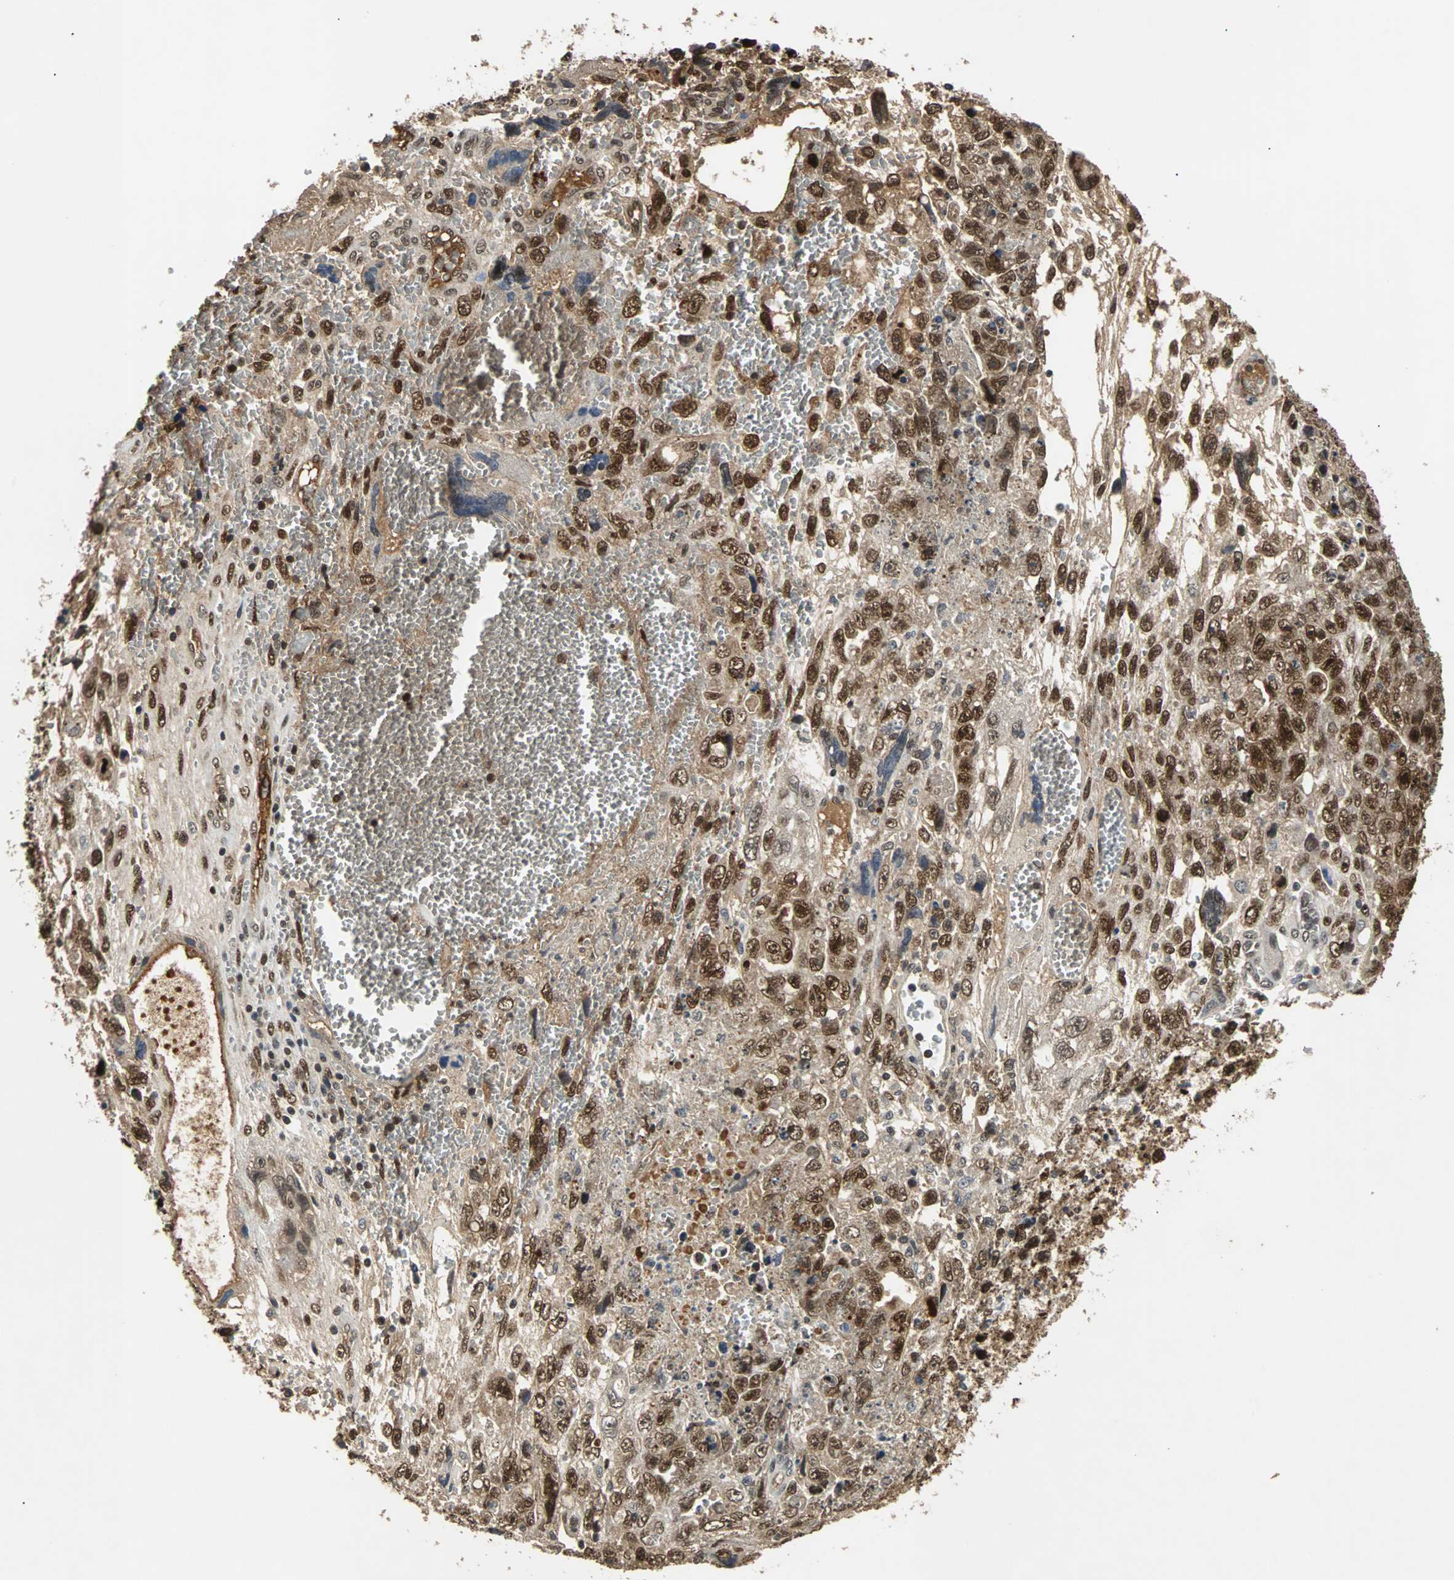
{"staining": {"intensity": "strong", "quantity": ">75%", "location": "cytoplasmic/membranous,nuclear"}, "tissue": "testis cancer", "cell_type": "Tumor cells", "image_type": "cancer", "snomed": [{"axis": "morphology", "description": "Carcinoma, Embryonal, NOS"}, {"axis": "topography", "description": "Testis"}], "caption": "An IHC photomicrograph of tumor tissue is shown. Protein staining in brown highlights strong cytoplasmic/membranous and nuclear positivity in testis cancer within tumor cells. (Brightfield microscopy of DAB IHC at high magnification).", "gene": "PHC1", "patient": {"sex": "male", "age": 28}}